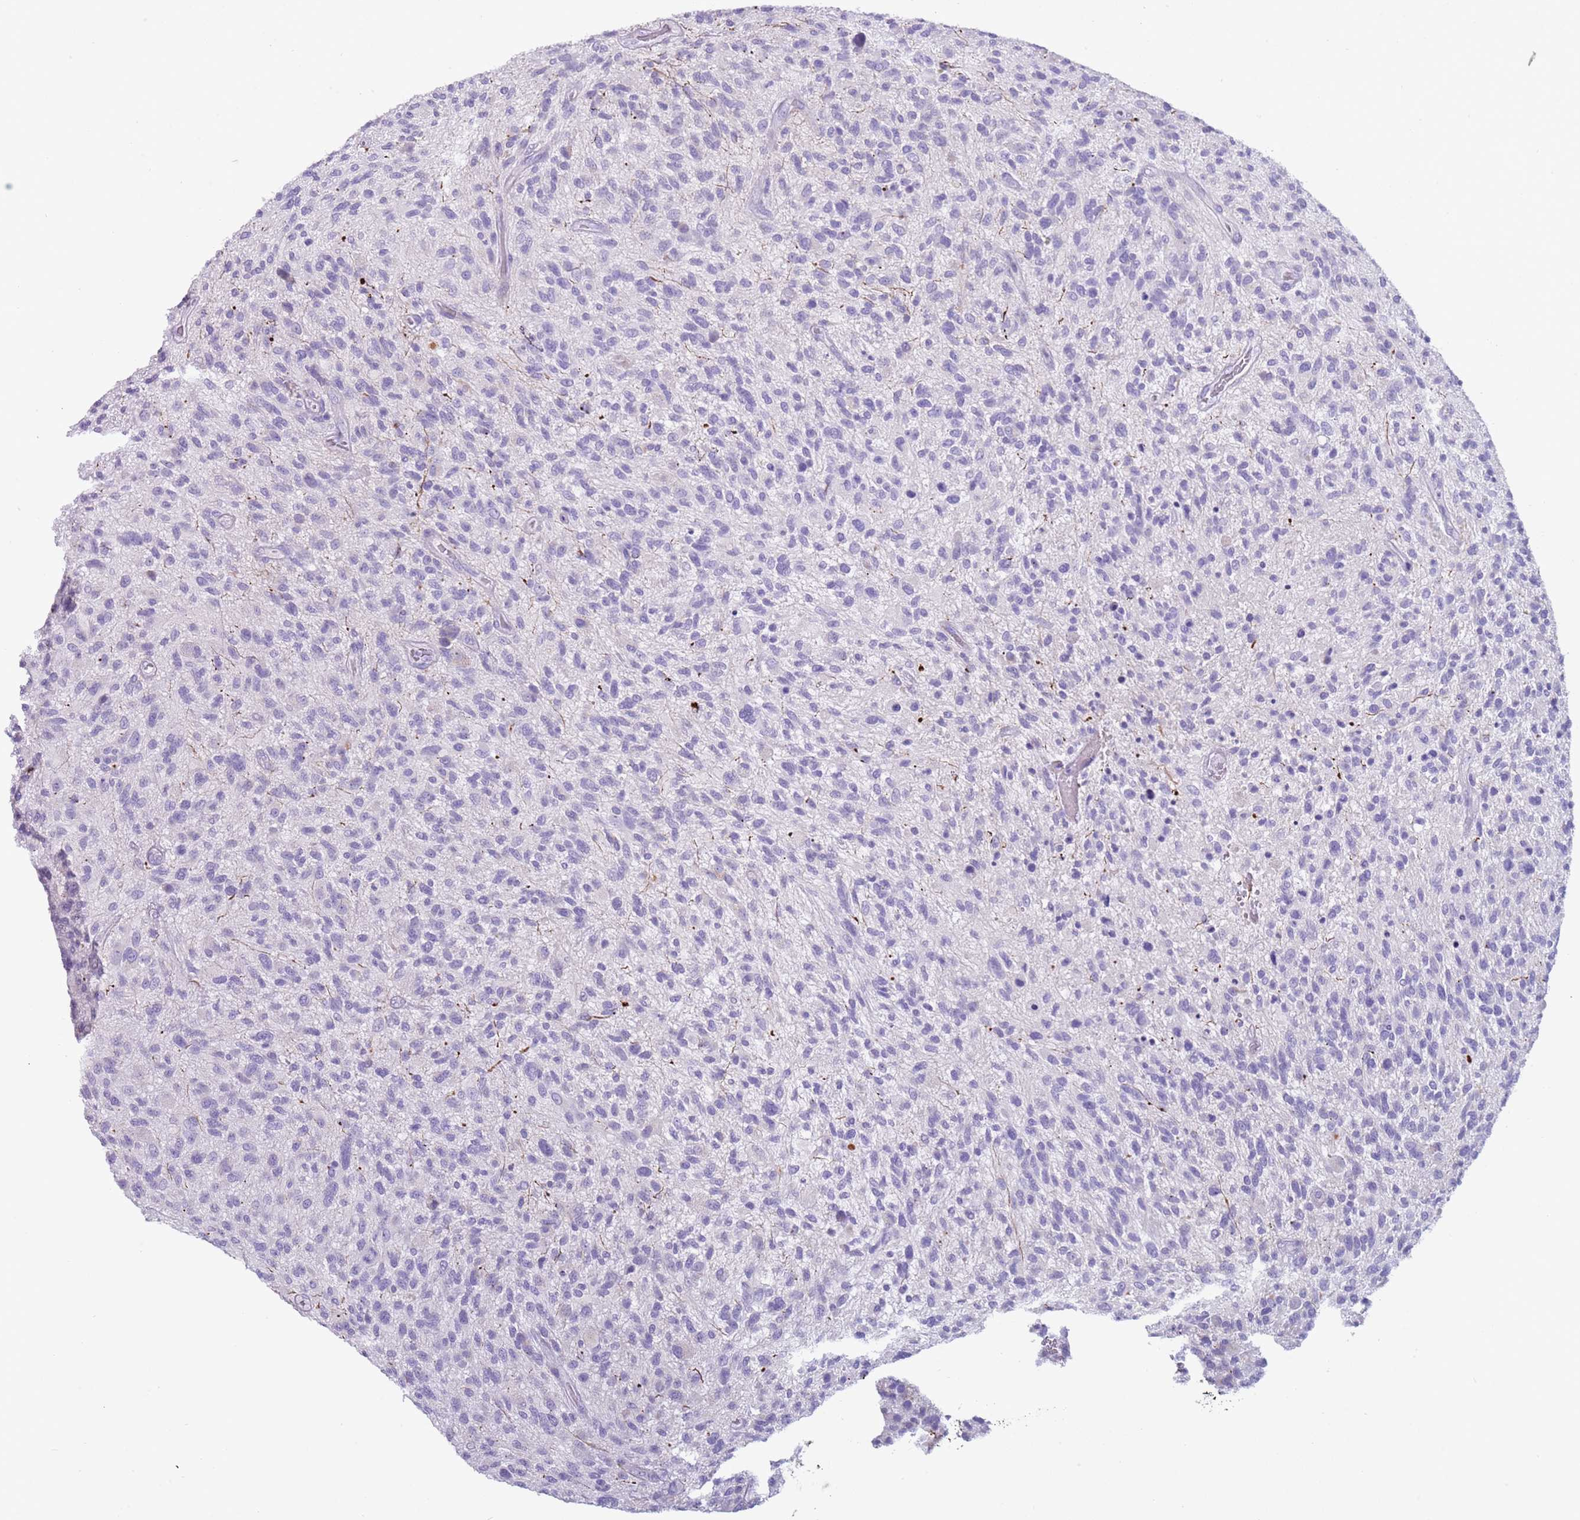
{"staining": {"intensity": "negative", "quantity": "none", "location": "none"}, "tissue": "glioma", "cell_type": "Tumor cells", "image_type": "cancer", "snomed": [{"axis": "morphology", "description": "Glioma, malignant, High grade"}, {"axis": "topography", "description": "Brain"}], "caption": "Immunohistochemistry micrograph of glioma stained for a protein (brown), which shows no positivity in tumor cells.", "gene": "NBPF20", "patient": {"sex": "male", "age": 47}}